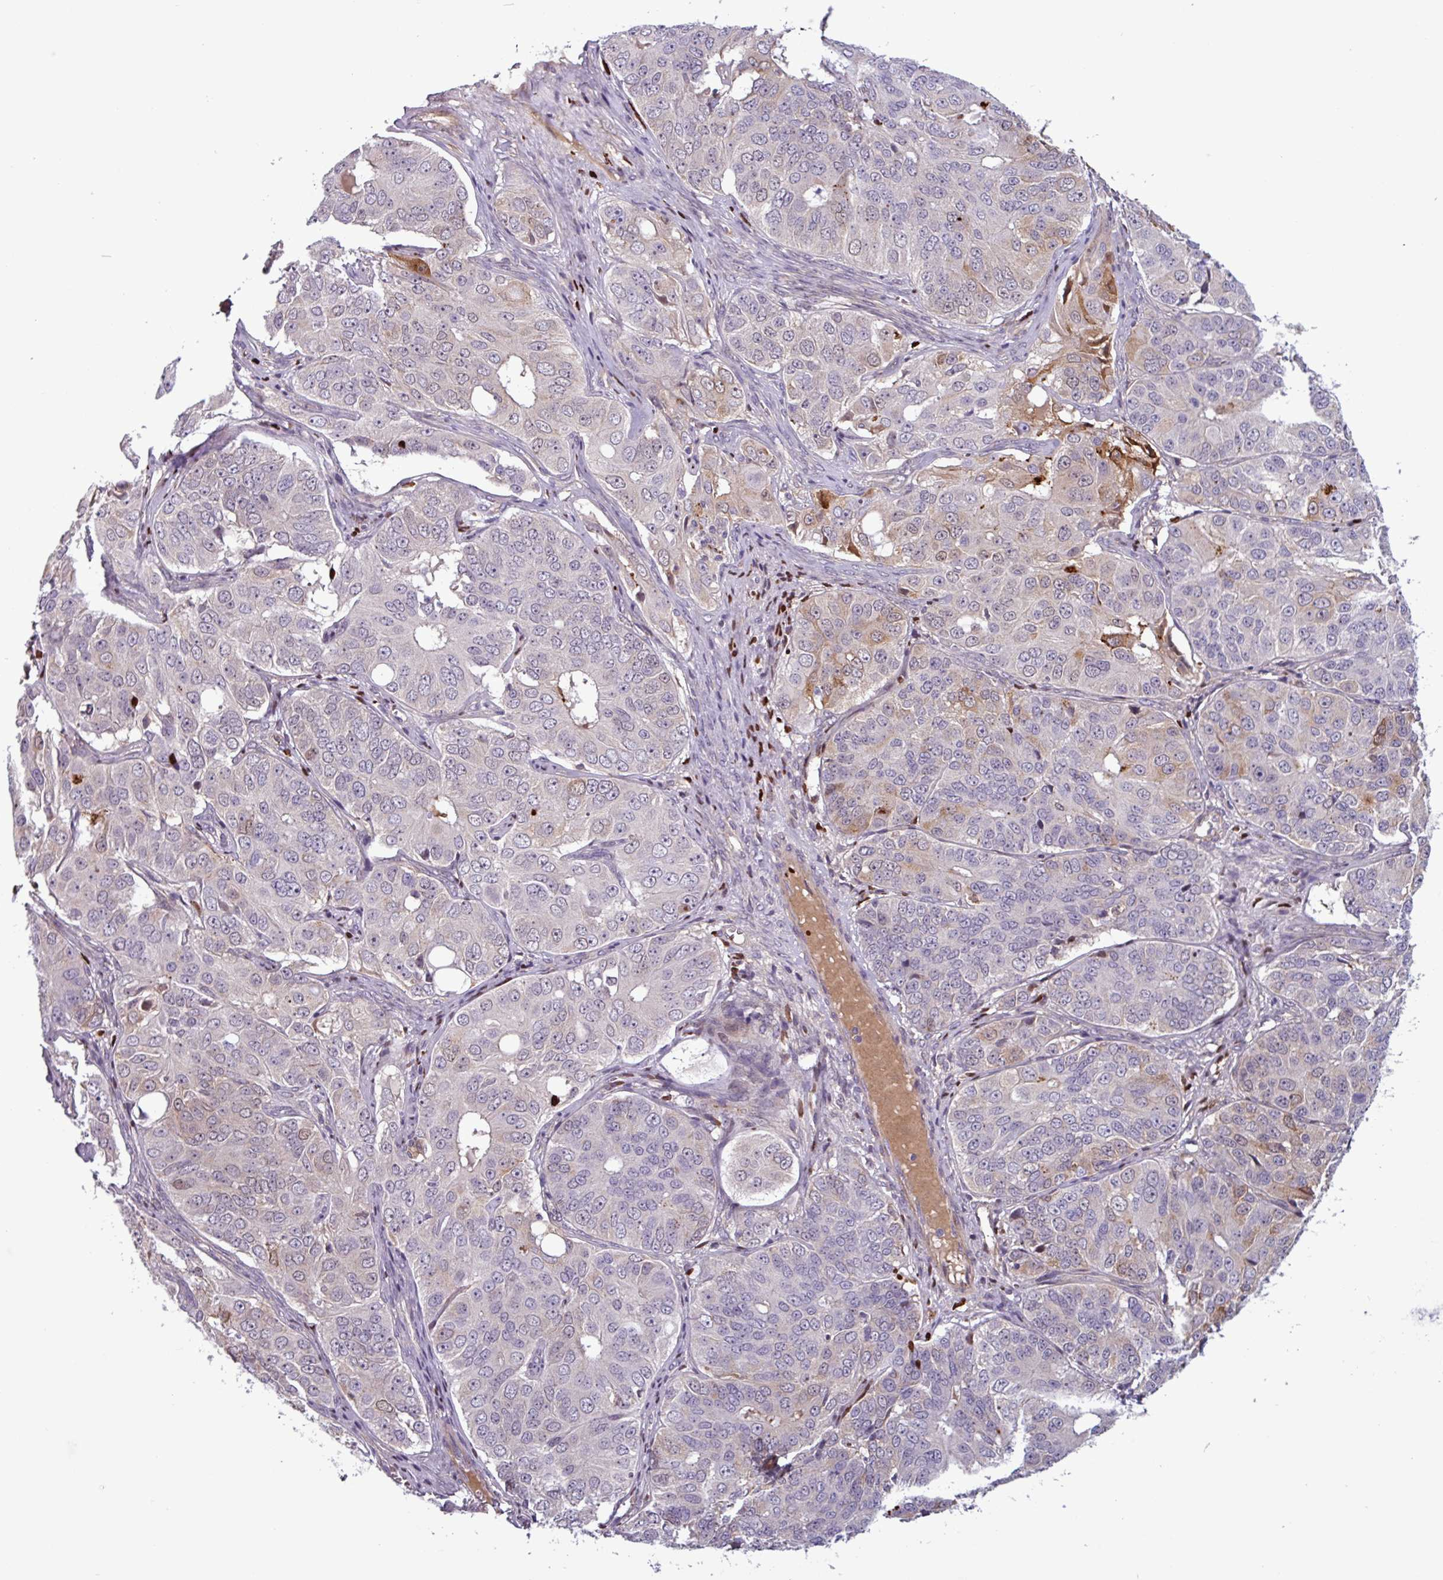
{"staining": {"intensity": "negative", "quantity": "none", "location": "none"}, "tissue": "ovarian cancer", "cell_type": "Tumor cells", "image_type": "cancer", "snomed": [{"axis": "morphology", "description": "Carcinoma, endometroid"}, {"axis": "topography", "description": "Ovary"}], "caption": "Tumor cells show no significant positivity in ovarian endometroid carcinoma.", "gene": "PCED1A", "patient": {"sex": "female", "age": 51}}